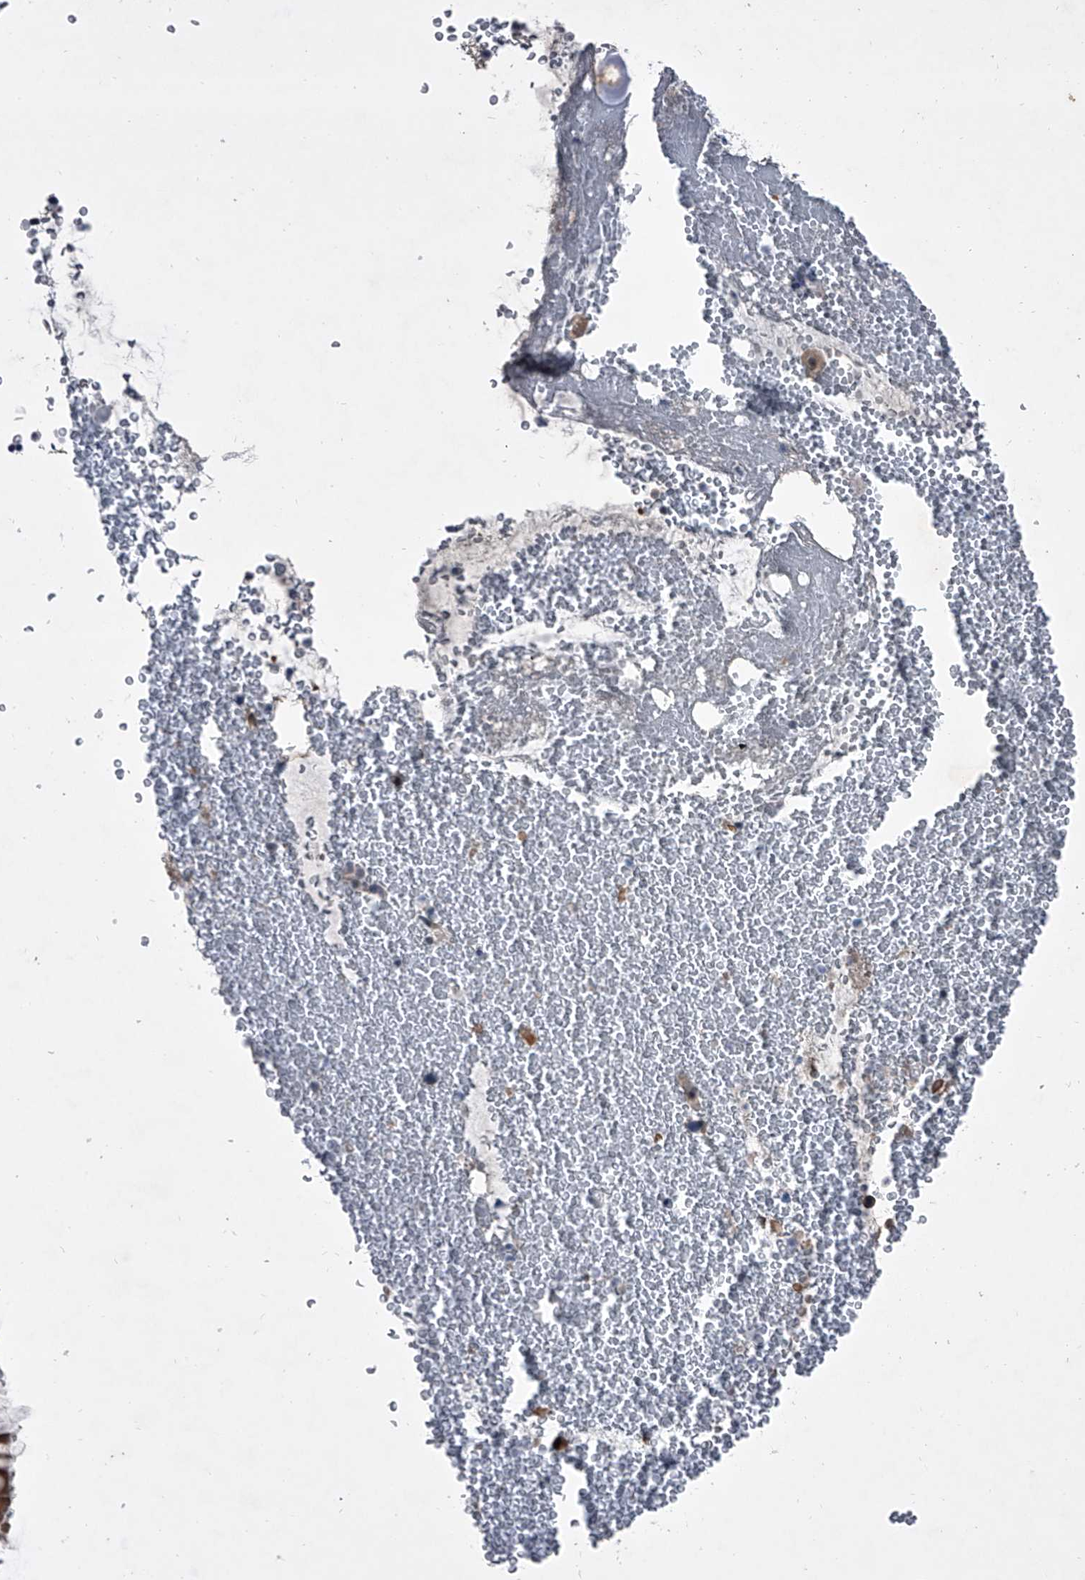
{"staining": {"intensity": "moderate", "quantity": ">75%", "location": "cytoplasmic/membranous,nuclear"}, "tissue": "bronchus", "cell_type": "Respiratory epithelial cells", "image_type": "normal", "snomed": [{"axis": "morphology", "description": "Normal tissue, NOS"}, {"axis": "morphology", "description": "Squamous cell carcinoma, NOS"}, {"axis": "topography", "description": "Lymph node"}, {"axis": "topography", "description": "Bronchus"}, {"axis": "topography", "description": "Lung"}], "caption": "A brown stain shows moderate cytoplasmic/membranous,nuclear staining of a protein in respiratory epithelial cells of benign human bronchus.", "gene": "ELK4", "patient": {"sex": "male", "age": 66}}